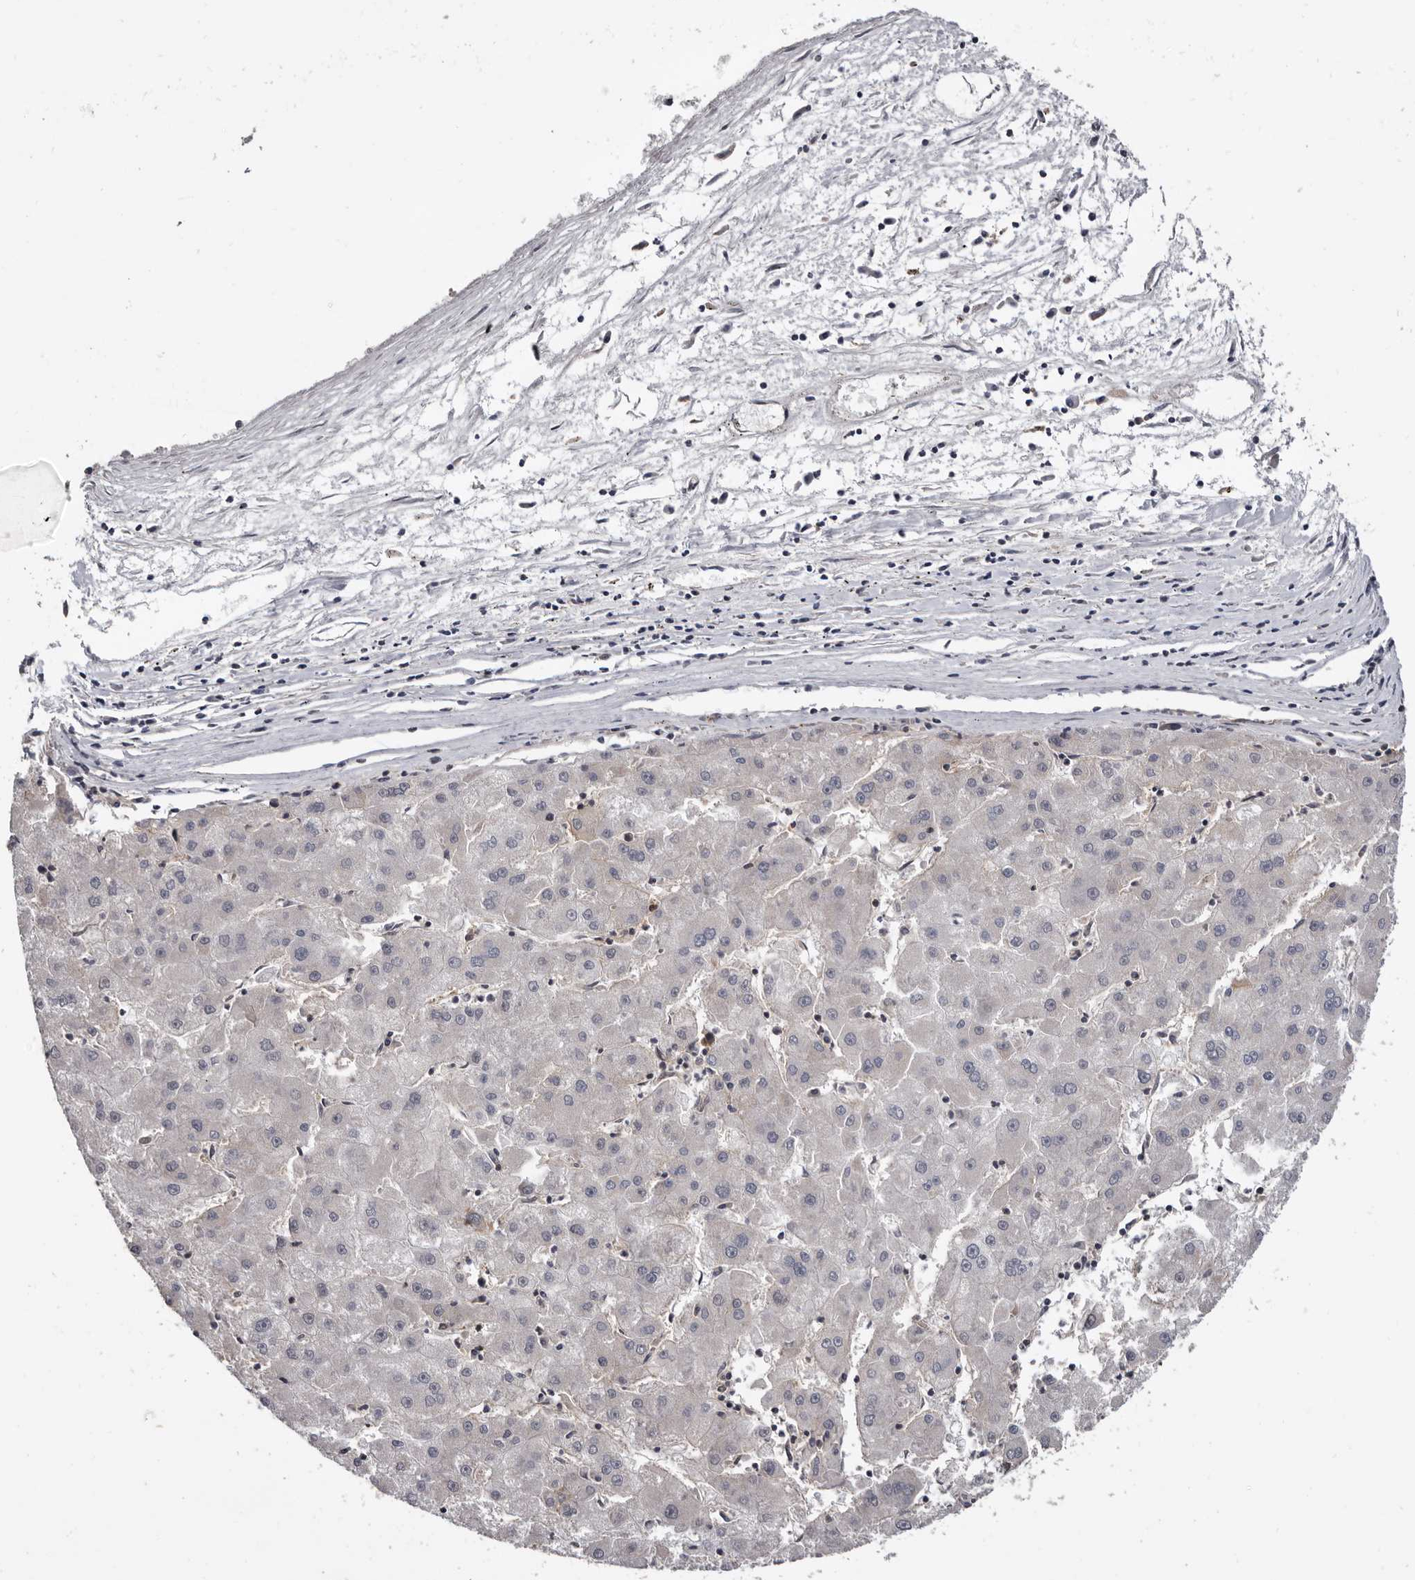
{"staining": {"intensity": "negative", "quantity": "none", "location": "none"}, "tissue": "liver cancer", "cell_type": "Tumor cells", "image_type": "cancer", "snomed": [{"axis": "morphology", "description": "Carcinoma, Hepatocellular, NOS"}, {"axis": "topography", "description": "Liver"}], "caption": "IHC of liver cancer displays no expression in tumor cells.", "gene": "MOGAT2", "patient": {"sex": "male", "age": 72}}